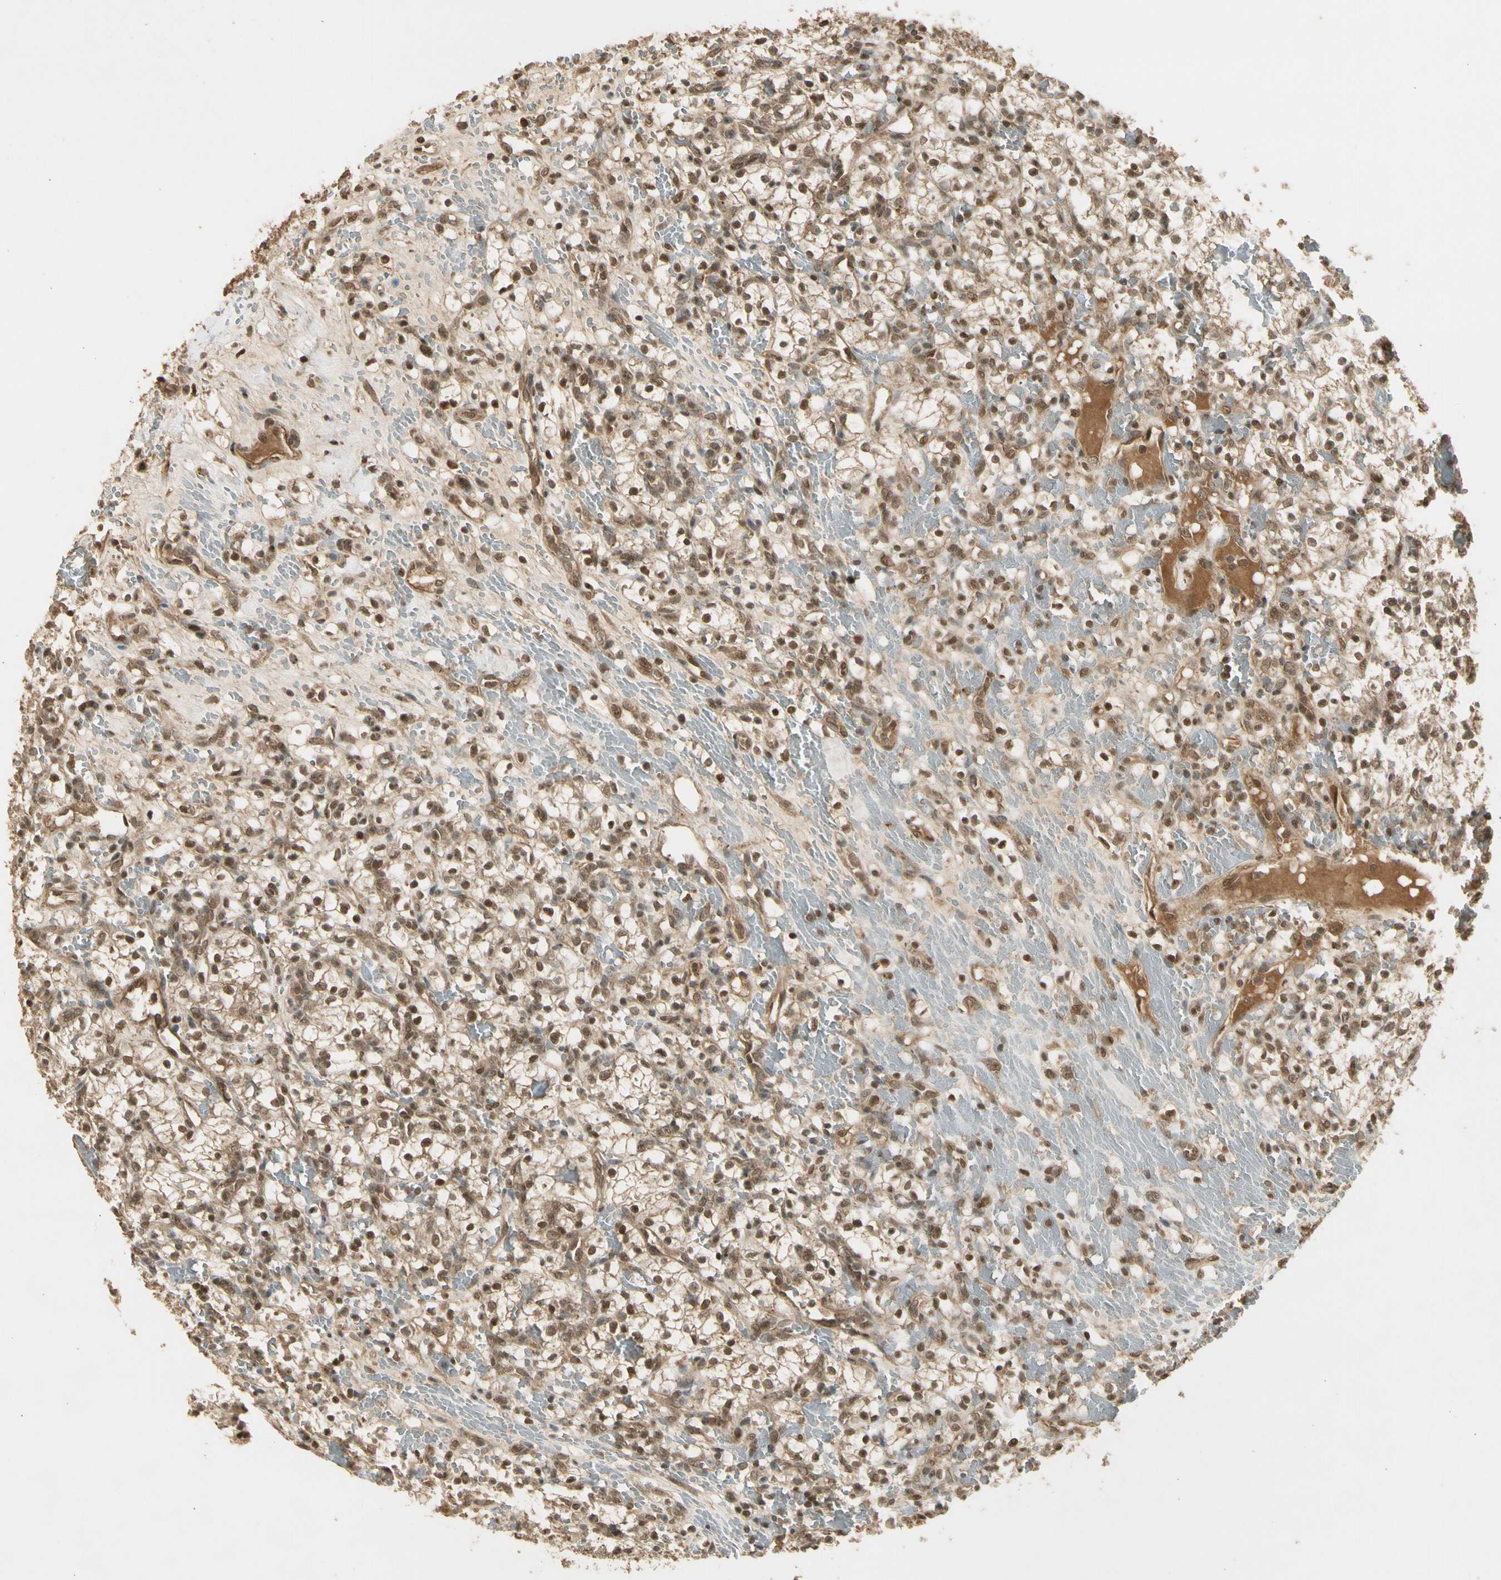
{"staining": {"intensity": "moderate", "quantity": ">75%", "location": "nuclear"}, "tissue": "renal cancer", "cell_type": "Tumor cells", "image_type": "cancer", "snomed": [{"axis": "morphology", "description": "Adenocarcinoma, NOS"}, {"axis": "topography", "description": "Kidney"}], "caption": "An IHC image of tumor tissue is shown. Protein staining in brown labels moderate nuclear positivity in renal cancer (adenocarcinoma) within tumor cells.", "gene": "GMEB2", "patient": {"sex": "female", "age": 60}}